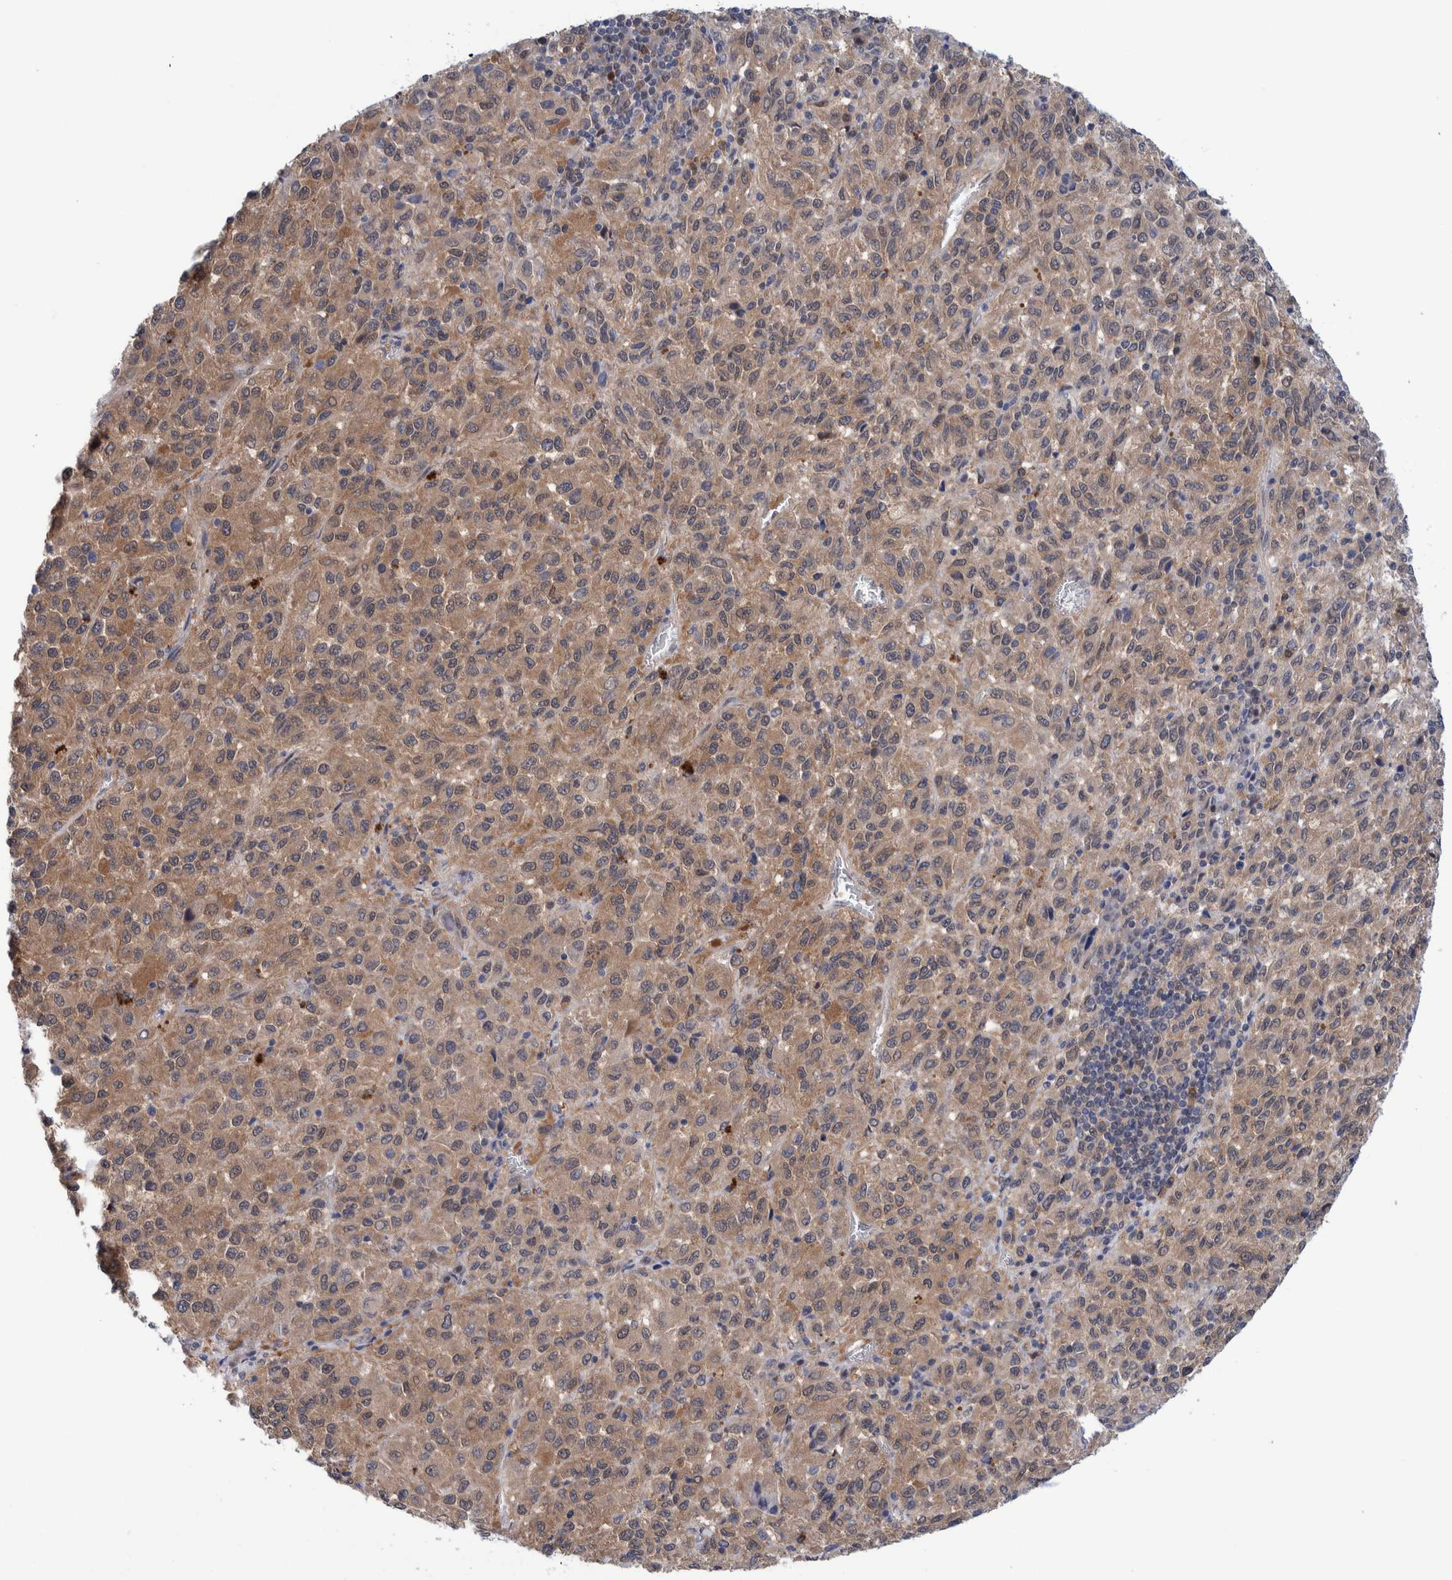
{"staining": {"intensity": "moderate", "quantity": ">75%", "location": "cytoplasmic/membranous"}, "tissue": "skin cancer", "cell_type": "Tumor cells", "image_type": "cancer", "snomed": [{"axis": "morphology", "description": "Squamous cell carcinoma, NOS"}, {"axis": "topography", "description": "Skin"}], "caption": "About >75% of tumor cells in squamous cell carcinoma (skin) show moderate cytoplasmic/membranous protein staining as visualized by brown immunohistochemical staining.", "gene": "PFAS", "patient": {"sex": "female", "age": 73}}